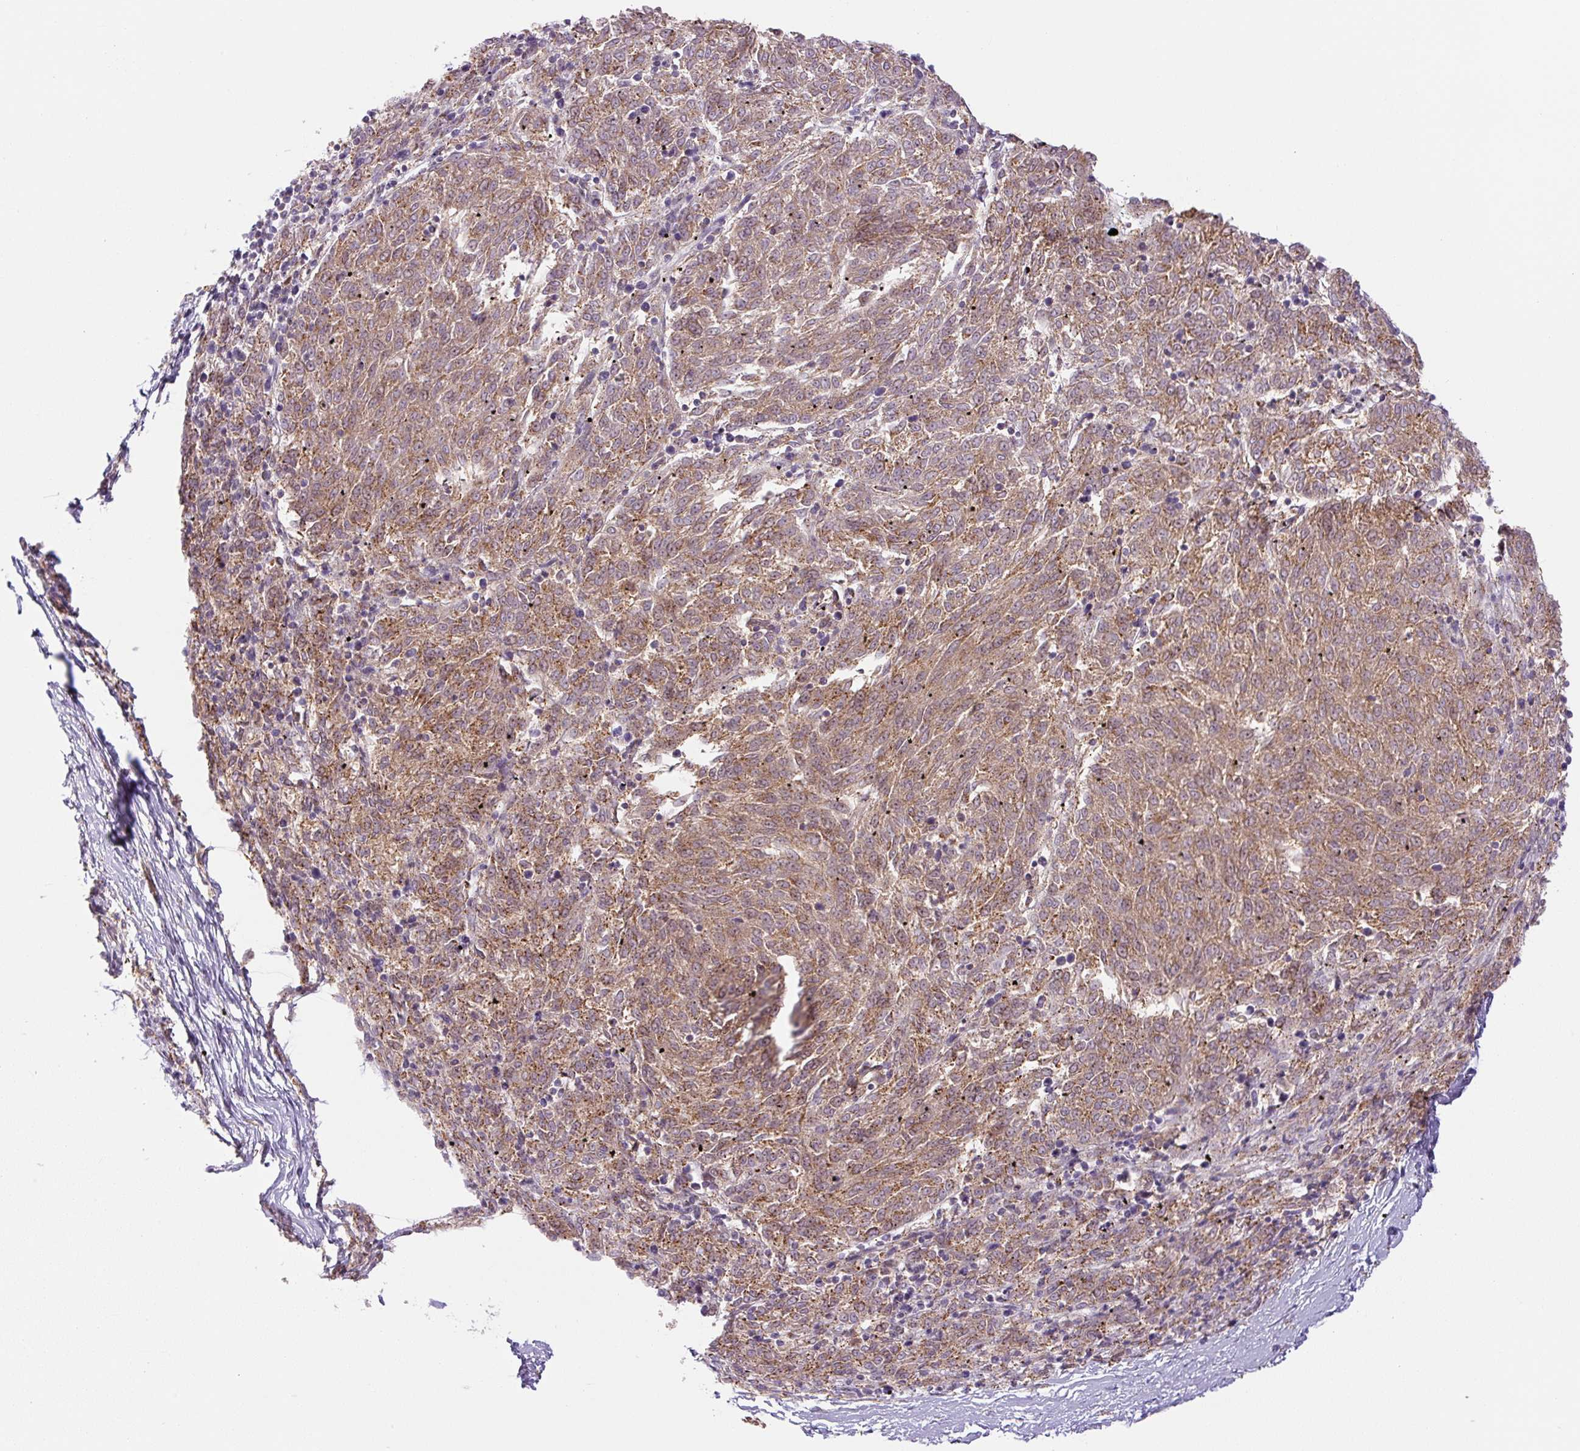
{"staining": {"intensity": "moderate", "quantity": ">75%", "location": "cytoplasmic/membranous"}, "tissue": "melanoma", "cell_type": "Tumor cells", "image_type": "cancer", "snomed": [{"axis": "morphology", "description": "Malignant melanoma, NOS"}, {"axis": "topography", "description": "Skin"}], "caption": "Immunohistochemical staining of malignant melanoma shows moderate cytoplasmic/membranous protein positivity in approximately >75% of tumor cells. (DAB (3,3'-diaminobenzidine) IHC with brightfield microscopy, high magnification).", "gene": "ZSWIM7", "patient": {"sex": "female", "age": 72}}